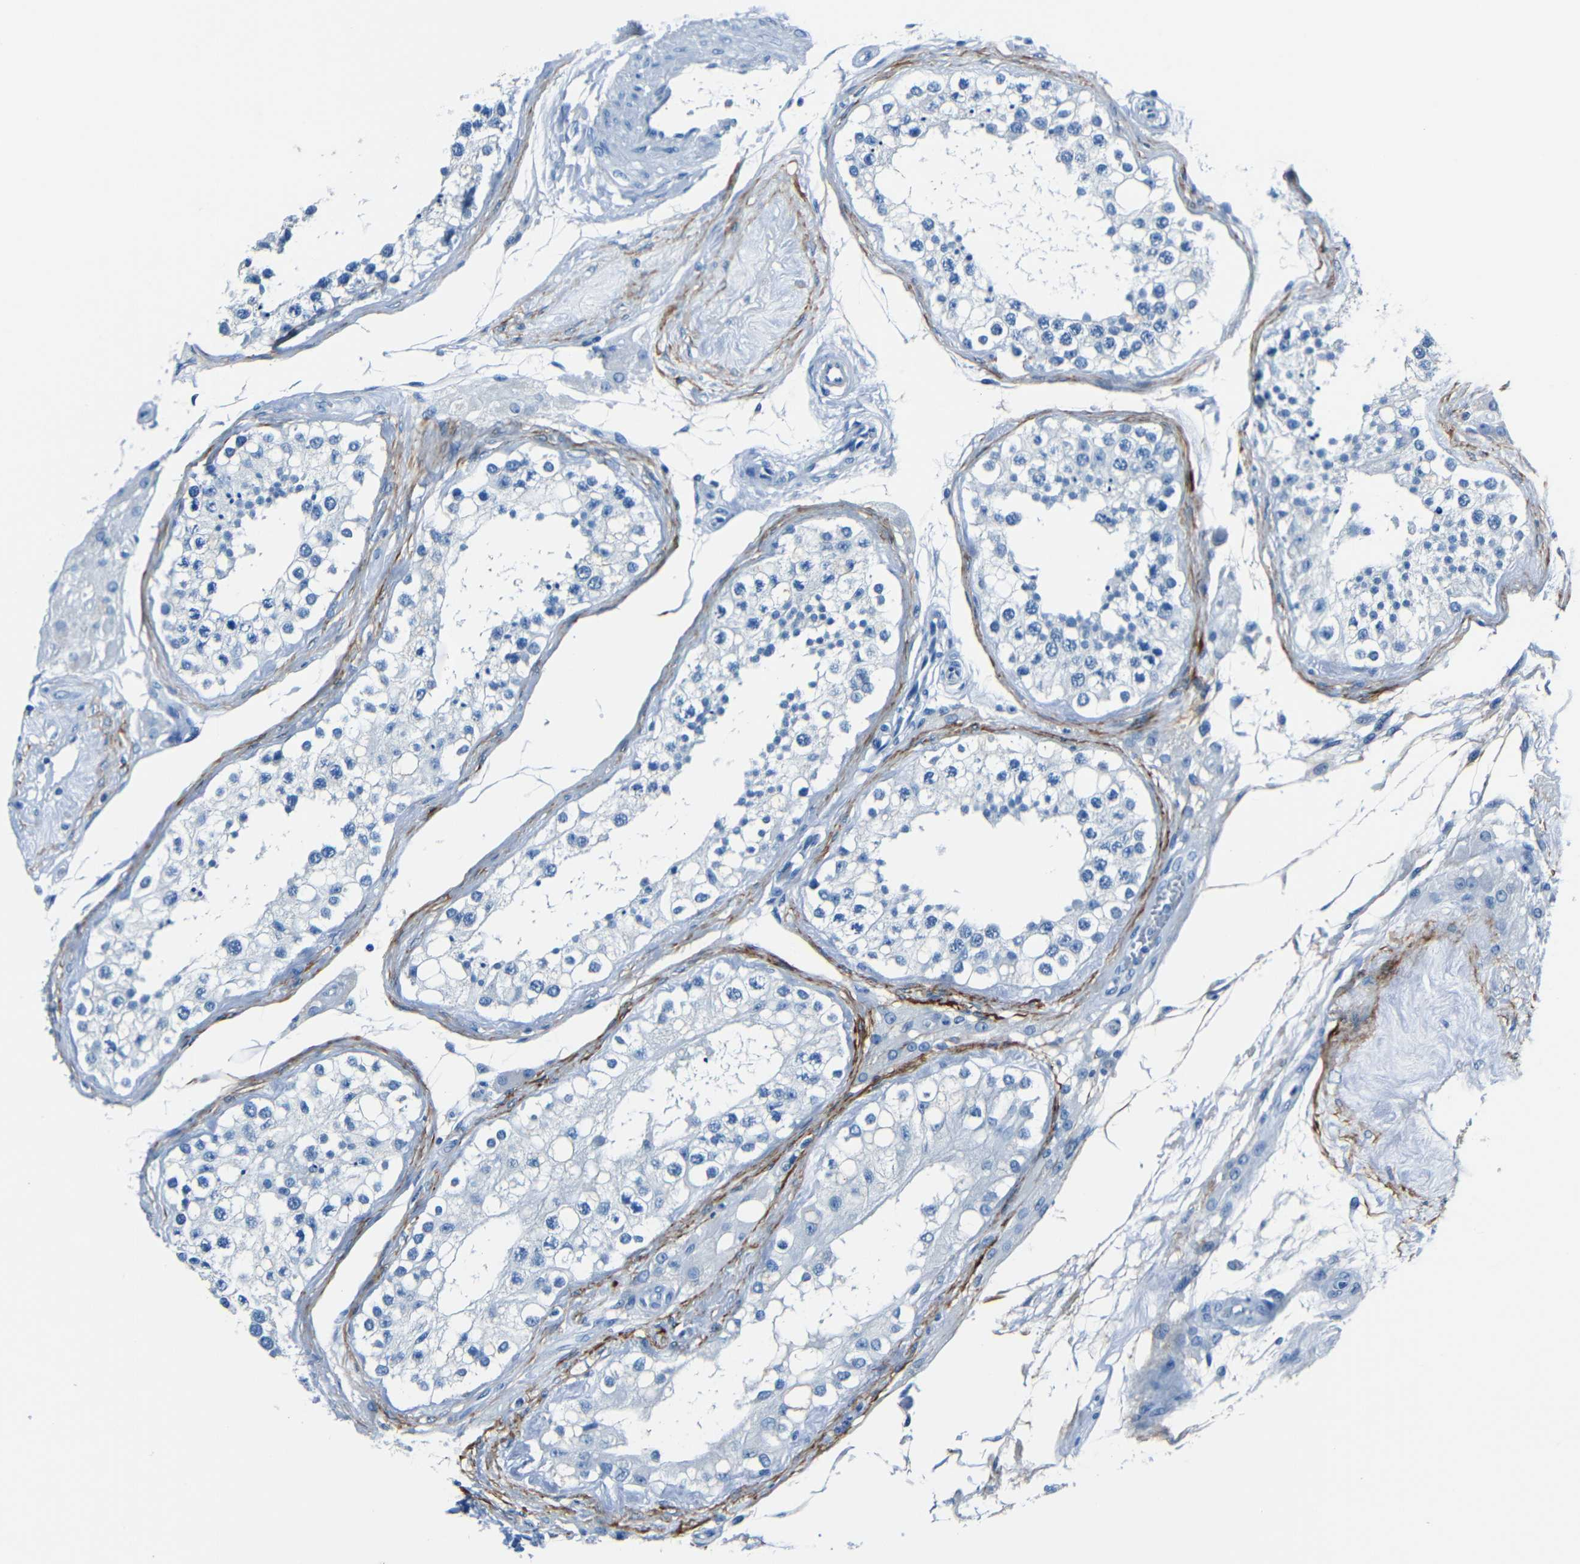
{"staining": {"intensity": "negative", "quantity": "none", "location": "none"}, "tissue": "testis", "cell_type": "Cells in seminiferous ducts", "image_type": "normal", "snomed": [{"axis": "morphology", "description": "Normal tissue, NOS"}, {"axis": "topography", "description": "Testis"}], "caption": "Immunohistochemical staining of normal testis exhibits no significant positivity in cells in seminiferous ducts.", "gene": "FBN2", "patient": {"sex": "male", "age": 68}}